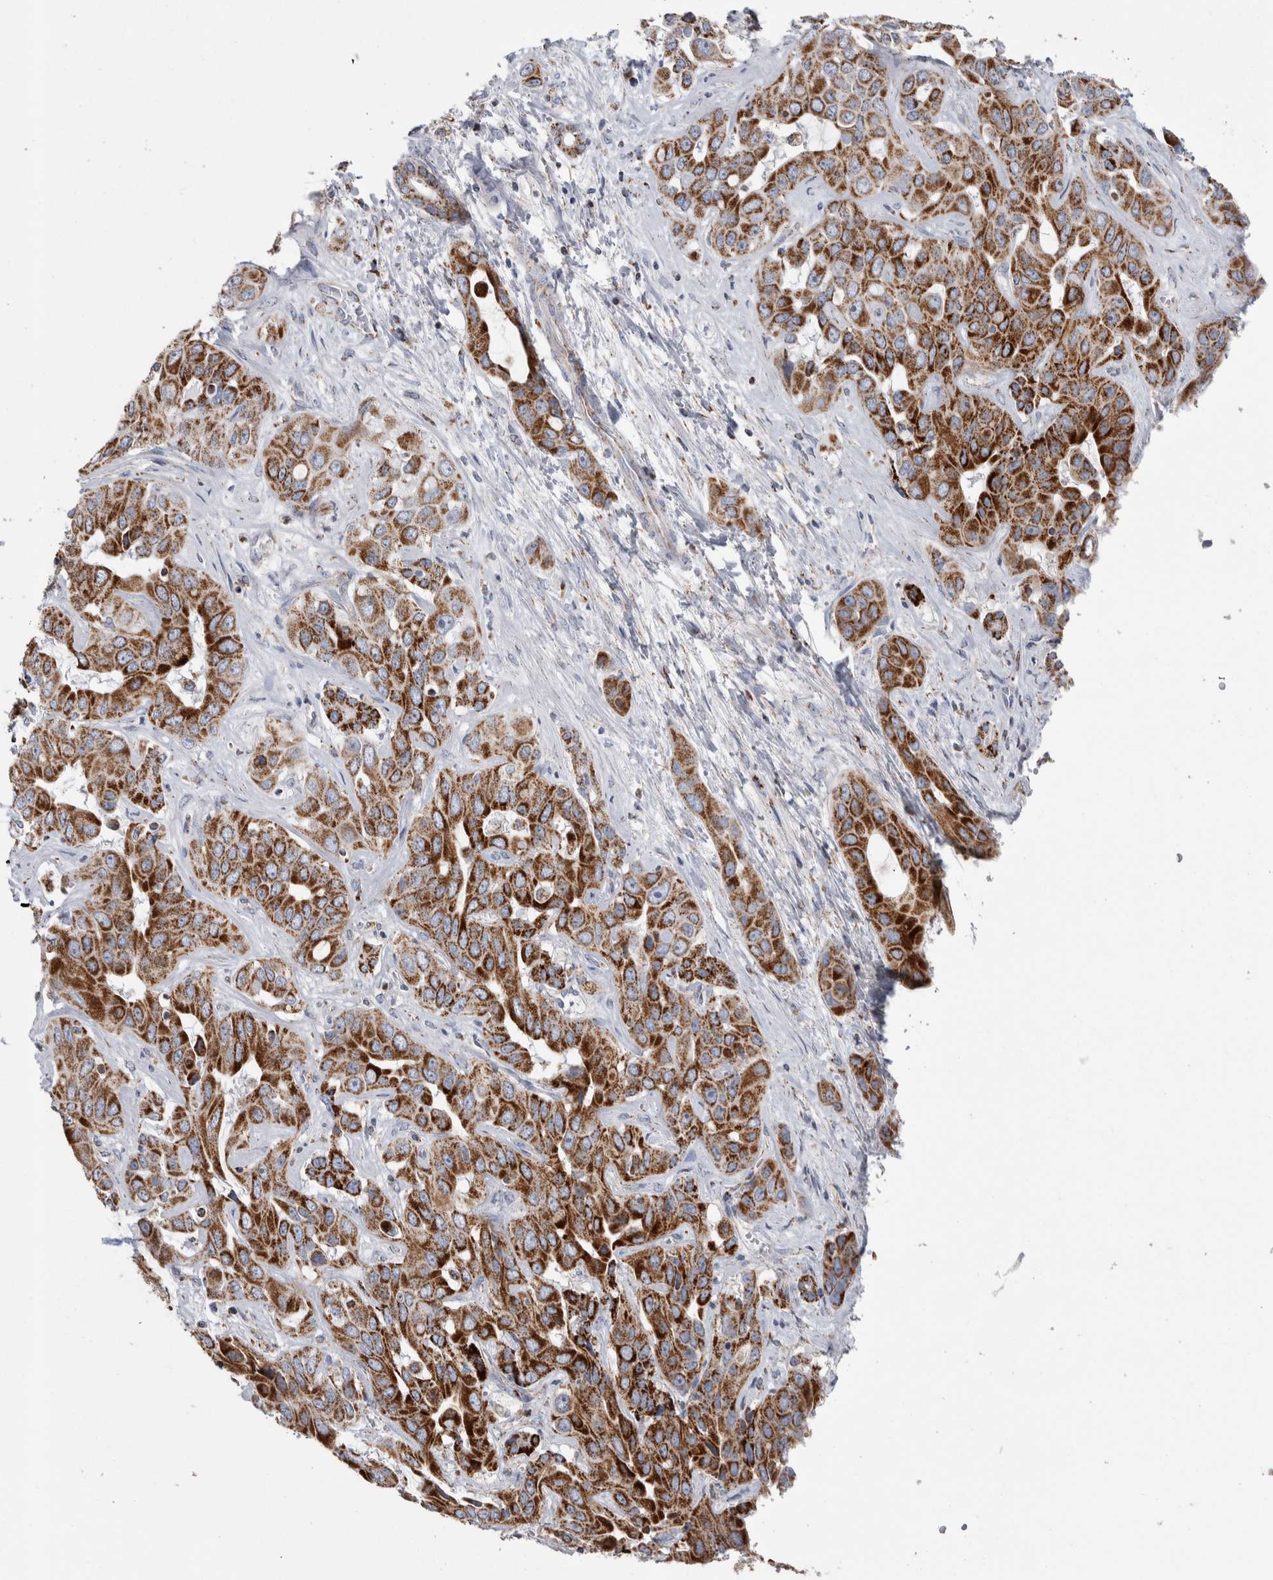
{"staining": {"intensity": "strong", "quantity": ">75%", "location": "cytoplasmic/membranous"}, "tissue": "liver cancer", "cell_type": "Tumor cells", "image_type": "cancer", "snomed": [{"axis": "morphology", "description": "Cholangiocarcinoma"}, {"axis": "topography", "description": "Liver"}], "caption": "Human liver cholangiocarcinoma stained with a protein marker demonstrates strong staining in tumor cells.", "gene": "ETFA", "patient": {"sex": "female", "age": 52}}